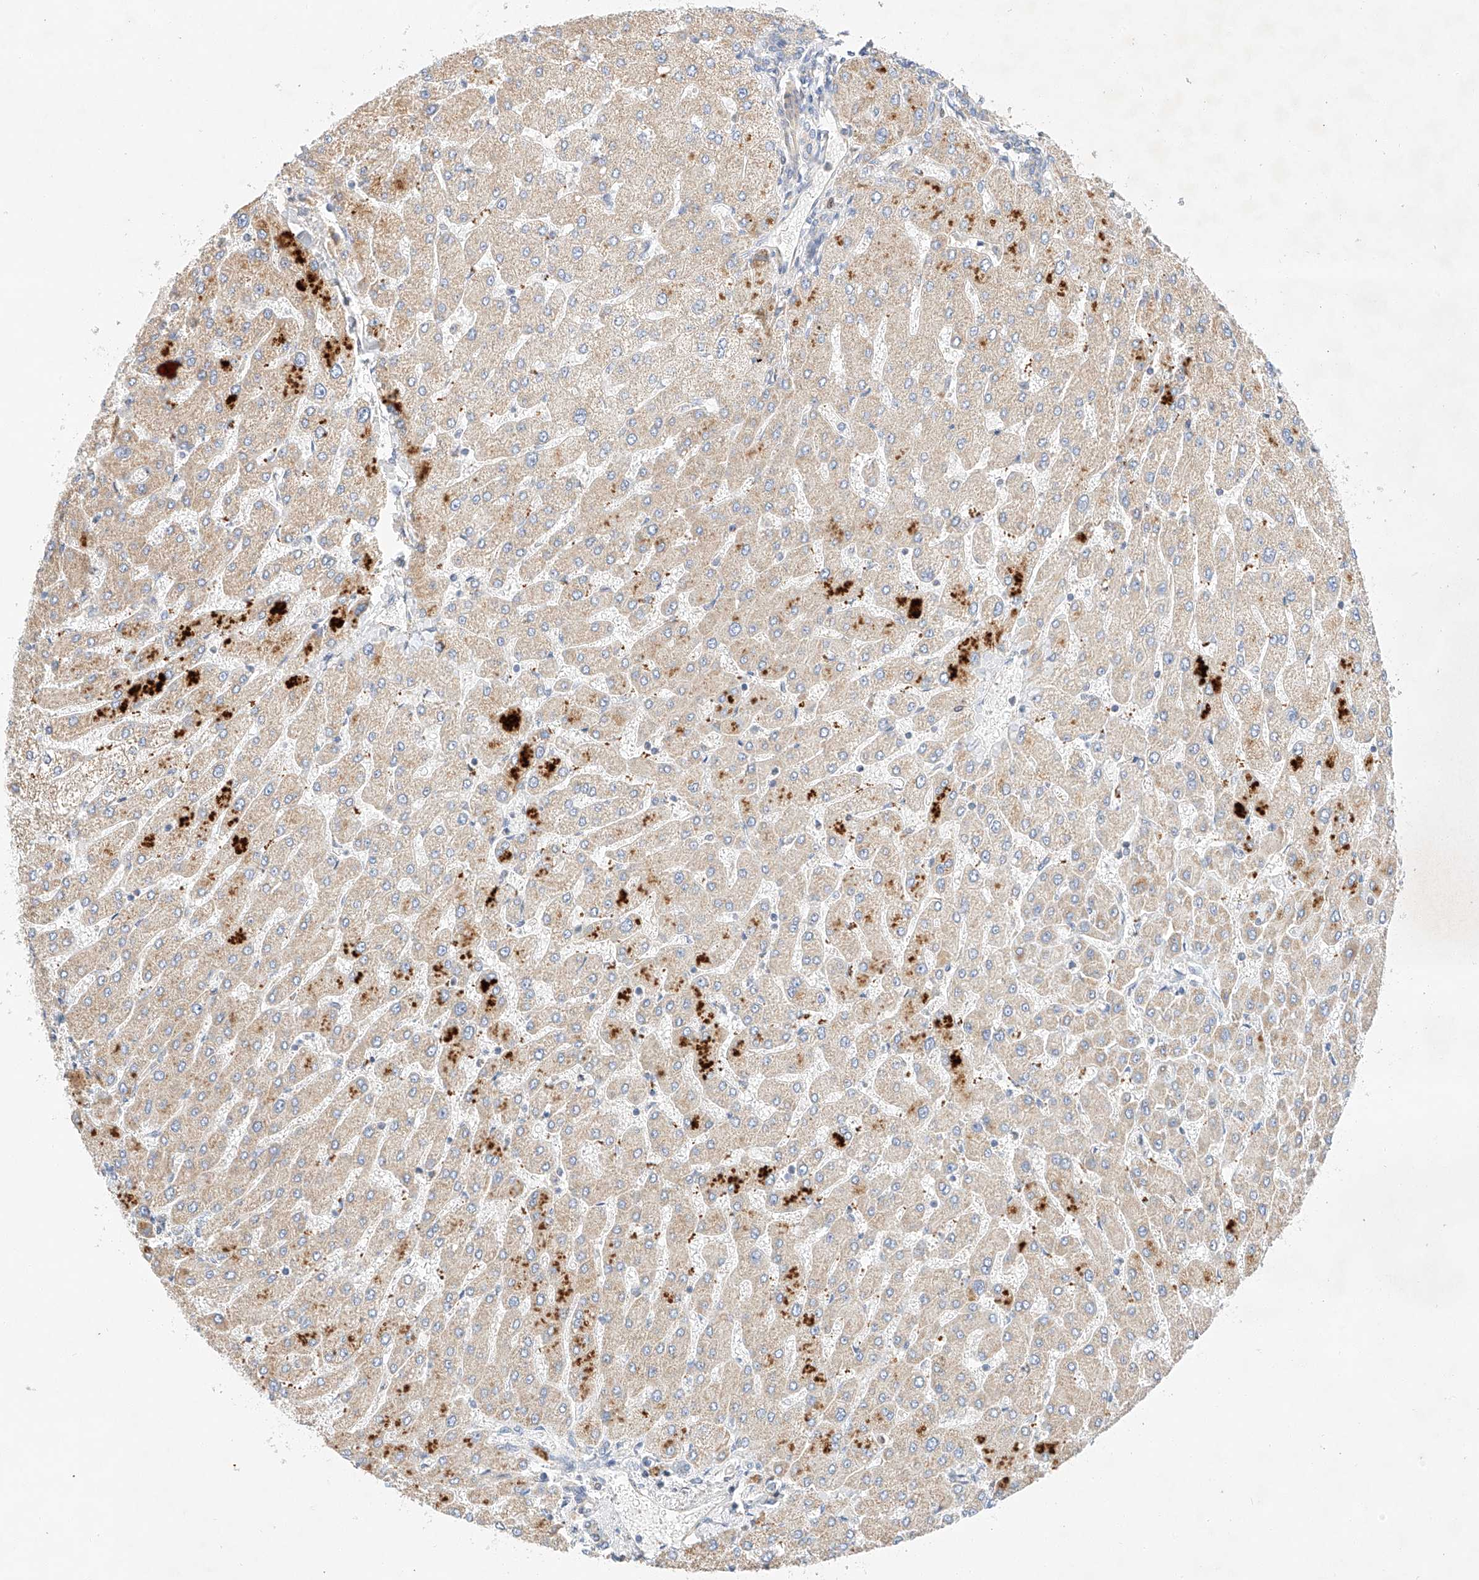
{"staining": {"intensity": "negative", "quantity": "none", "location": "none"}, "tissue": "liver", "cell_type": "Cholangiocytes", "image_type": "normal", "snomed": [{"axis": "morphology", "description": "Normal tissue, NOS"}, {"axis": "topography", "description": "Liver"}], "caption": "Immunohistochemistry histopathology image of unremarkable liver stained for a protein (brown), which shows no positivity in cholangiocytes.", "gene": "C6orf118", "patient": {"sex": "male", "age": 55}}